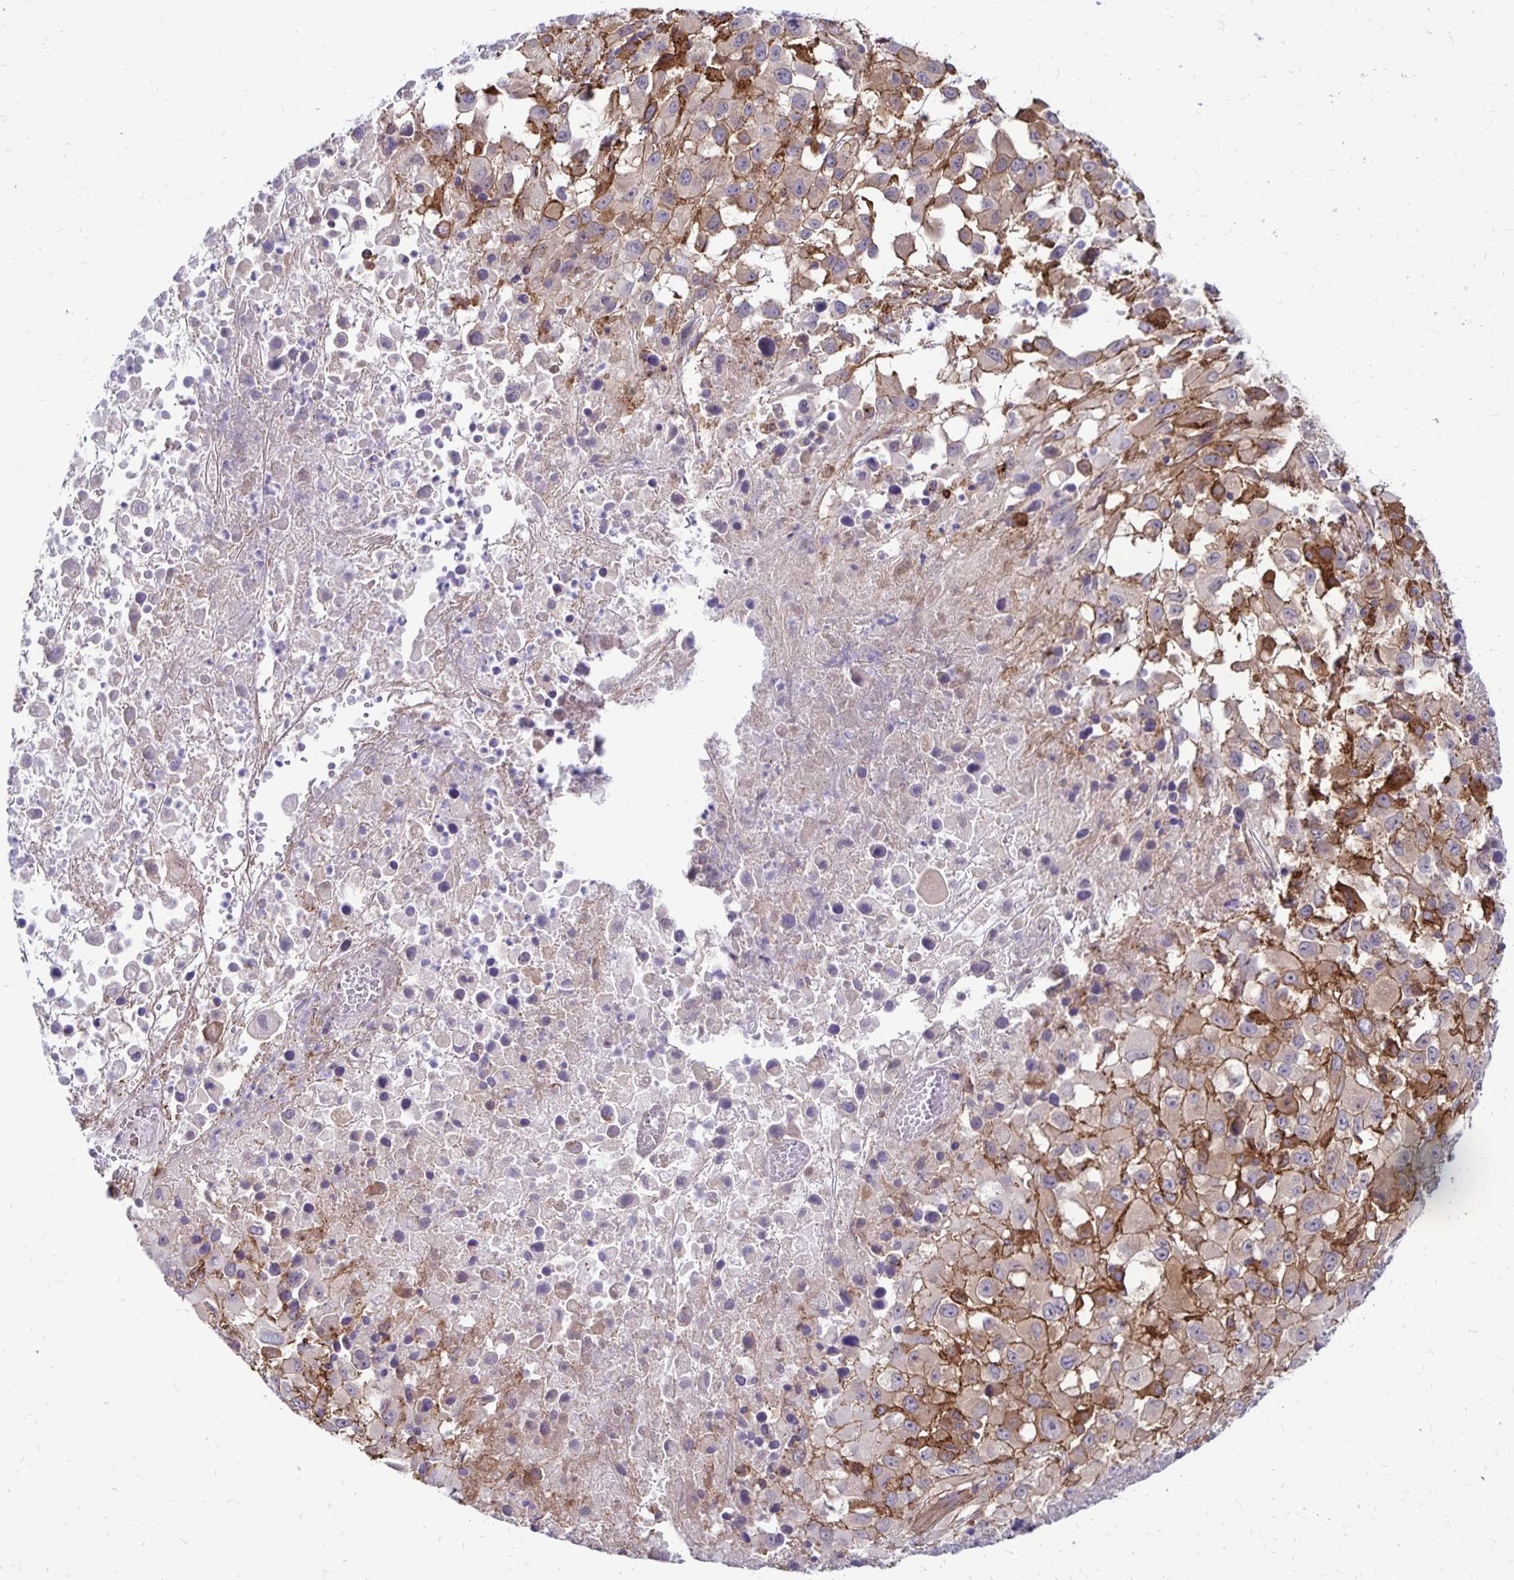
{"staining": {"intensity": "weak", "quantity": "25%-75%", "location": "cytoplasmic/membranous"}, "tissue": "melanoma", "cell_type": "Tumor cells", "image_type": "cancer", "snomed": [{"axis": "morphology", "description": "Malignant melanoma, Metastatic site"}, {"axis": "topography", "description": "Soft tissue"}], "caption": "Human malignant melanoma (metastatic site) stained with a brown dye reveals weak cytoplasmic/membranous positive staining in approximately 25%-75% of tumor cells.", "gene": "TNS3", "patient": {"sex": "male", "age": 50}}